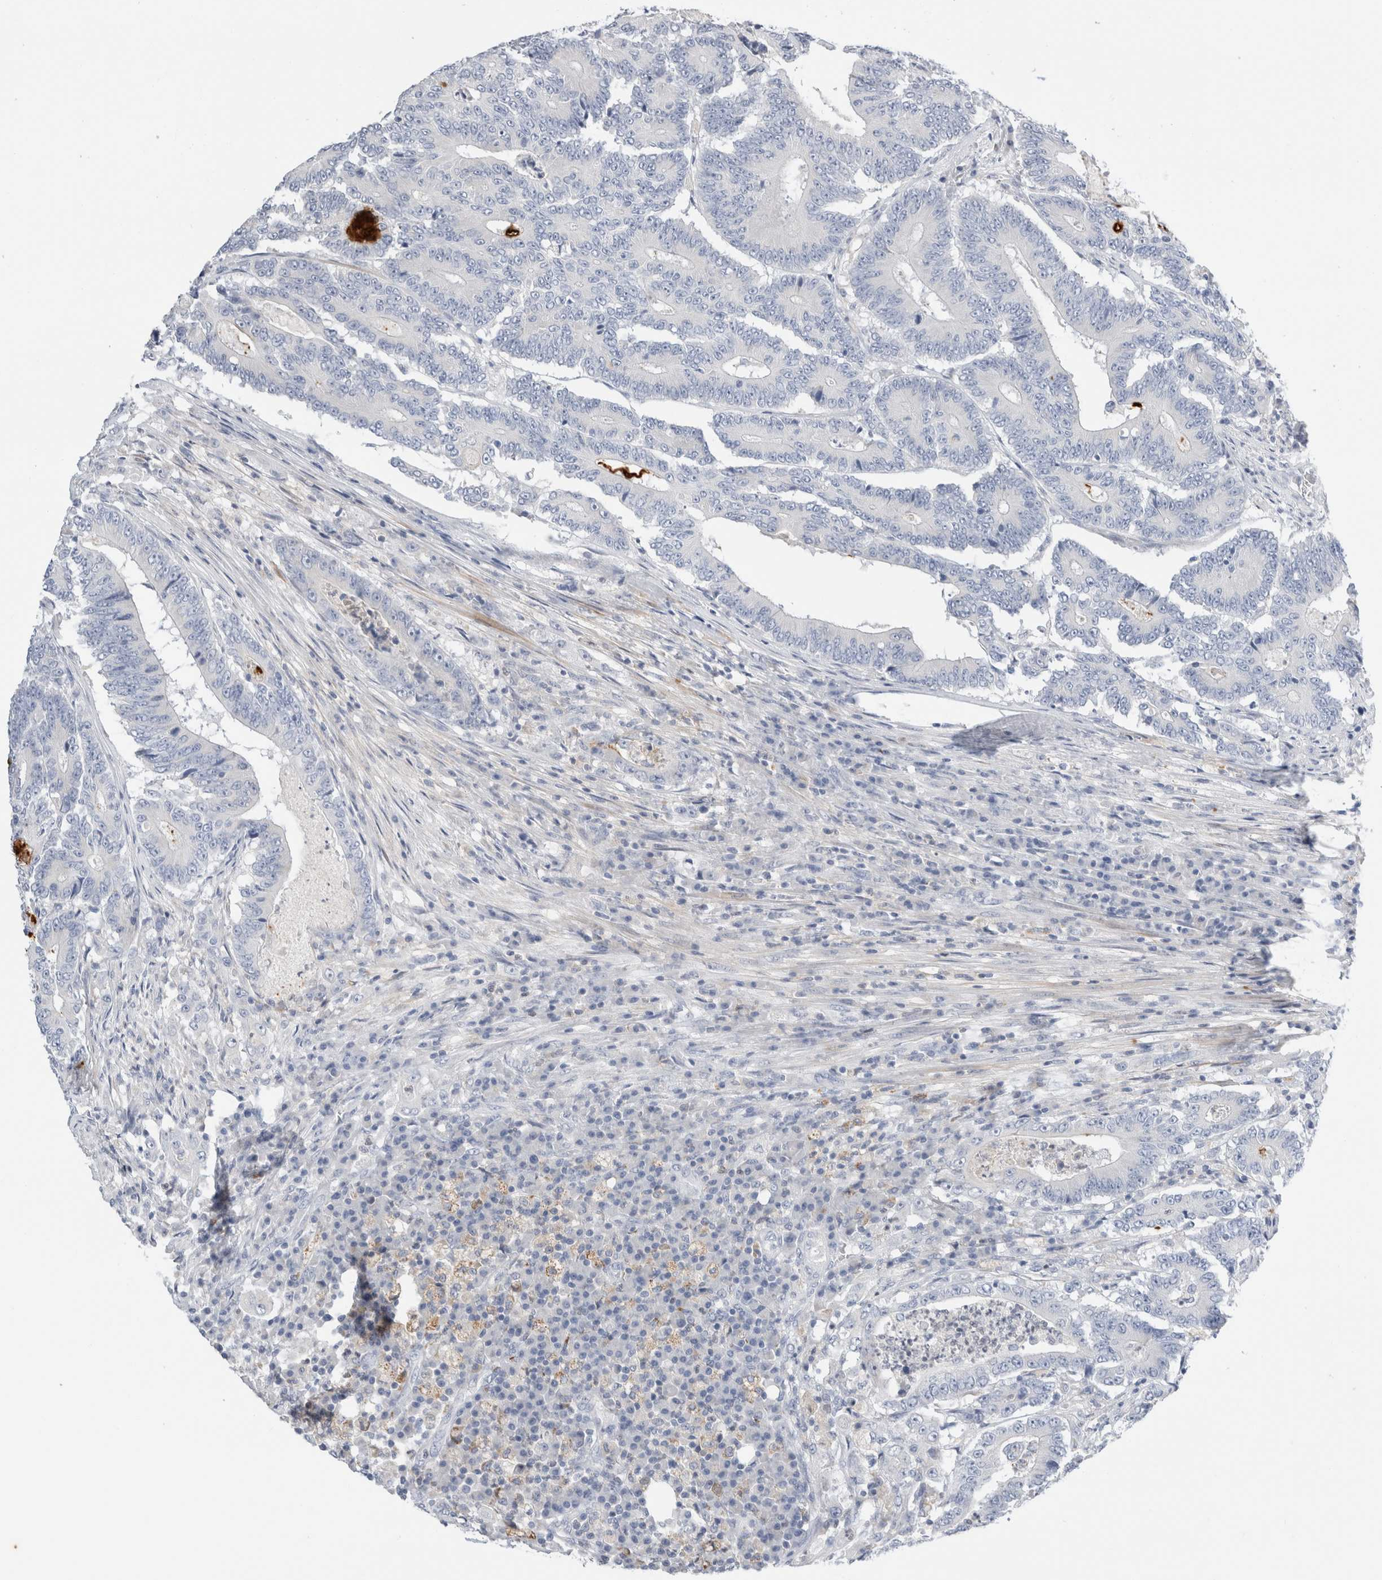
{"staining": {"intensity": "negative", "quantity": "none", "location": "none"}, "tissue": "colorectal cancer", "cell_type": "Tumor cells", "image_type": "cancer", "snomed": [{"axis": "morphology", "description": "Adenocarcinoma, NOS"}, {"axis": "topography", "description": "Colon"}], "caption": "Protein analysis of colorectal cancer reveals no significant staining in tumor cells.", "gene": "ADAM30", "patient": {"sex": "male", "age": 83}}